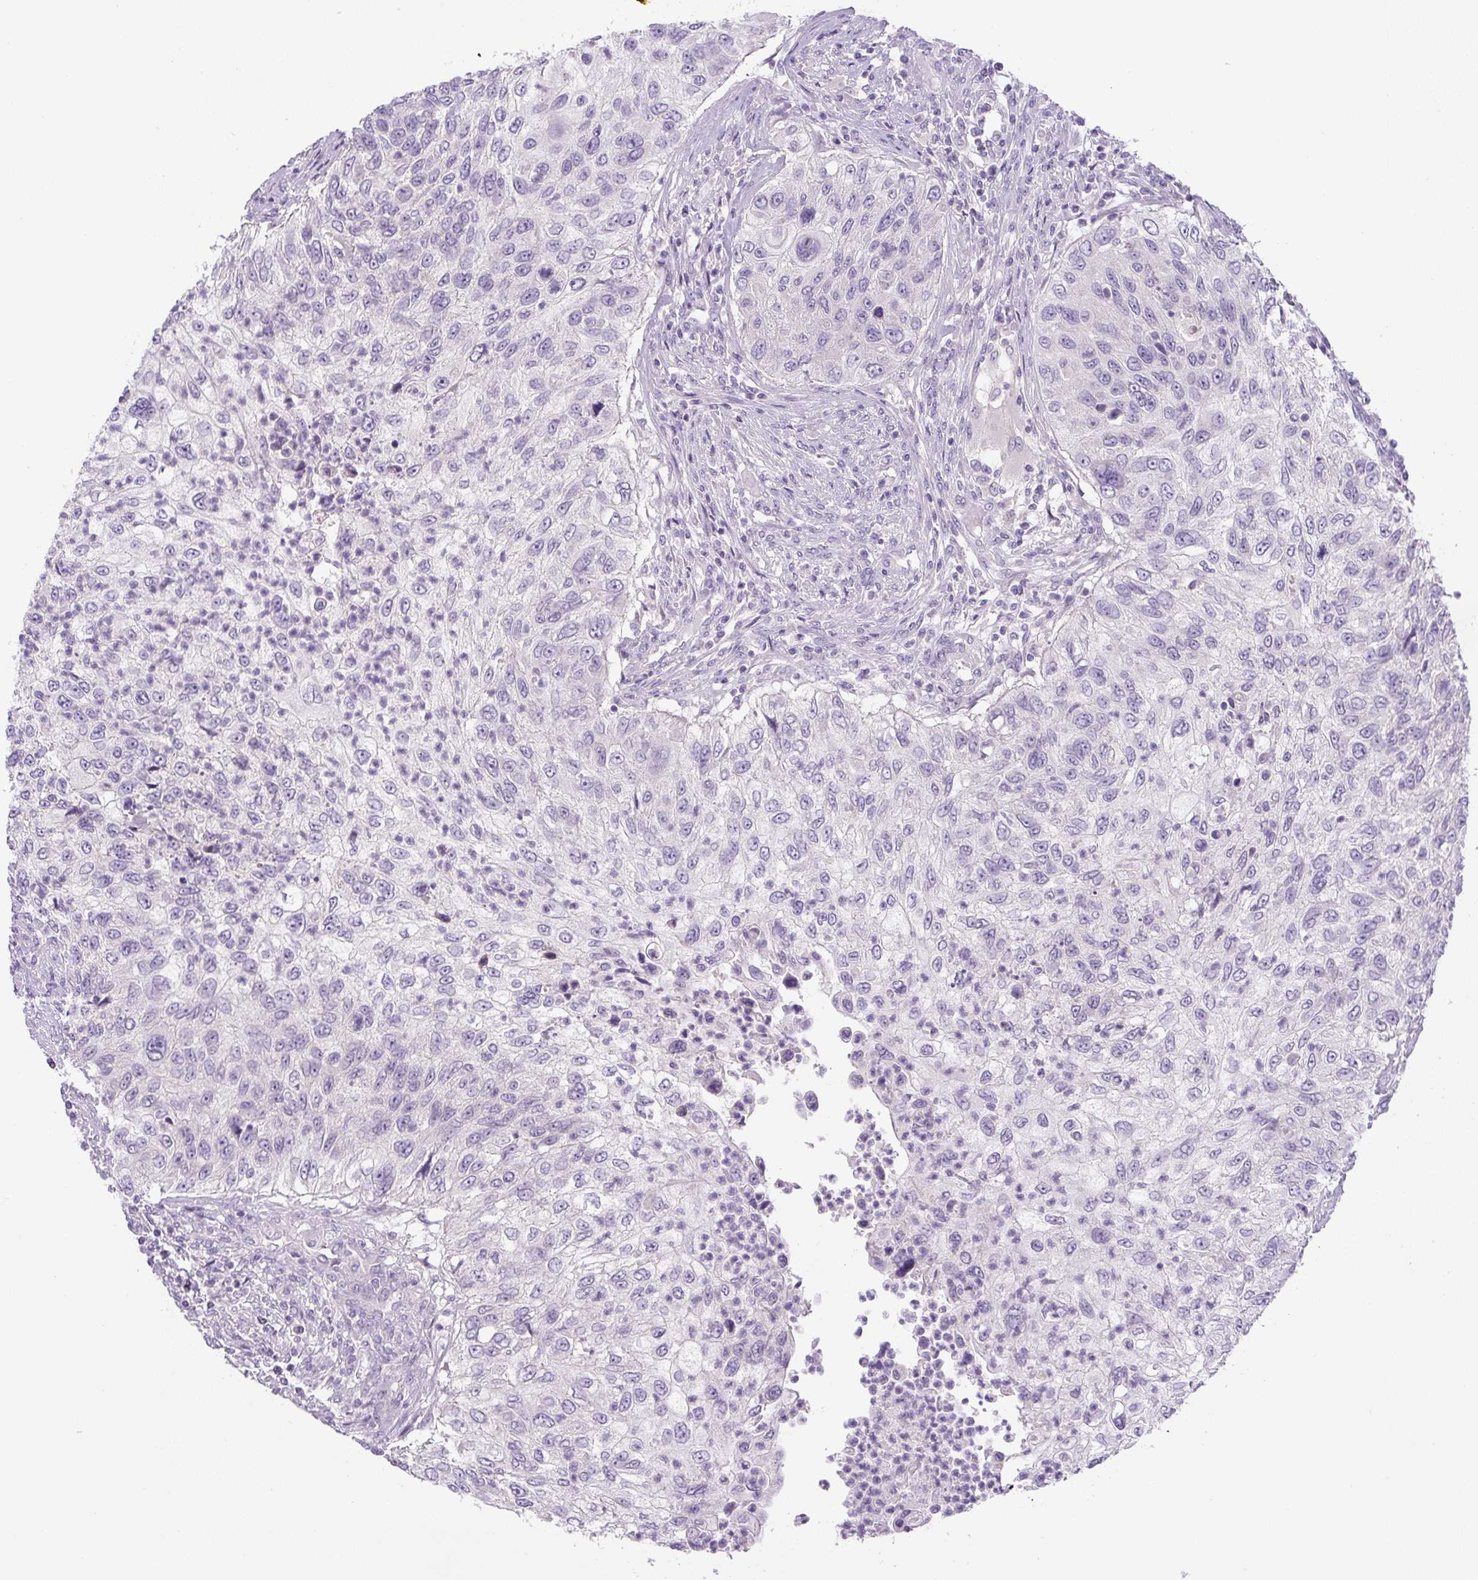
{"staining": {"intensity": "negative", "quantity": "none", "location": "none"}, "tissue": "urothelial cancer", "cell_type": "Tumor cells", "image_type": "cancer", "snomed": [{"axis": "morphology", "description": "Urothelial carcinoma, High grade"}, {"axis": "topography", "description": "Urinary bladder"}], "caption": "Immunohistochemistry (IHC) of urothelial cancer shows no expression in tumor cells.", "gene": "UBL3", "patient": {"sex": "female", "age": 60}}